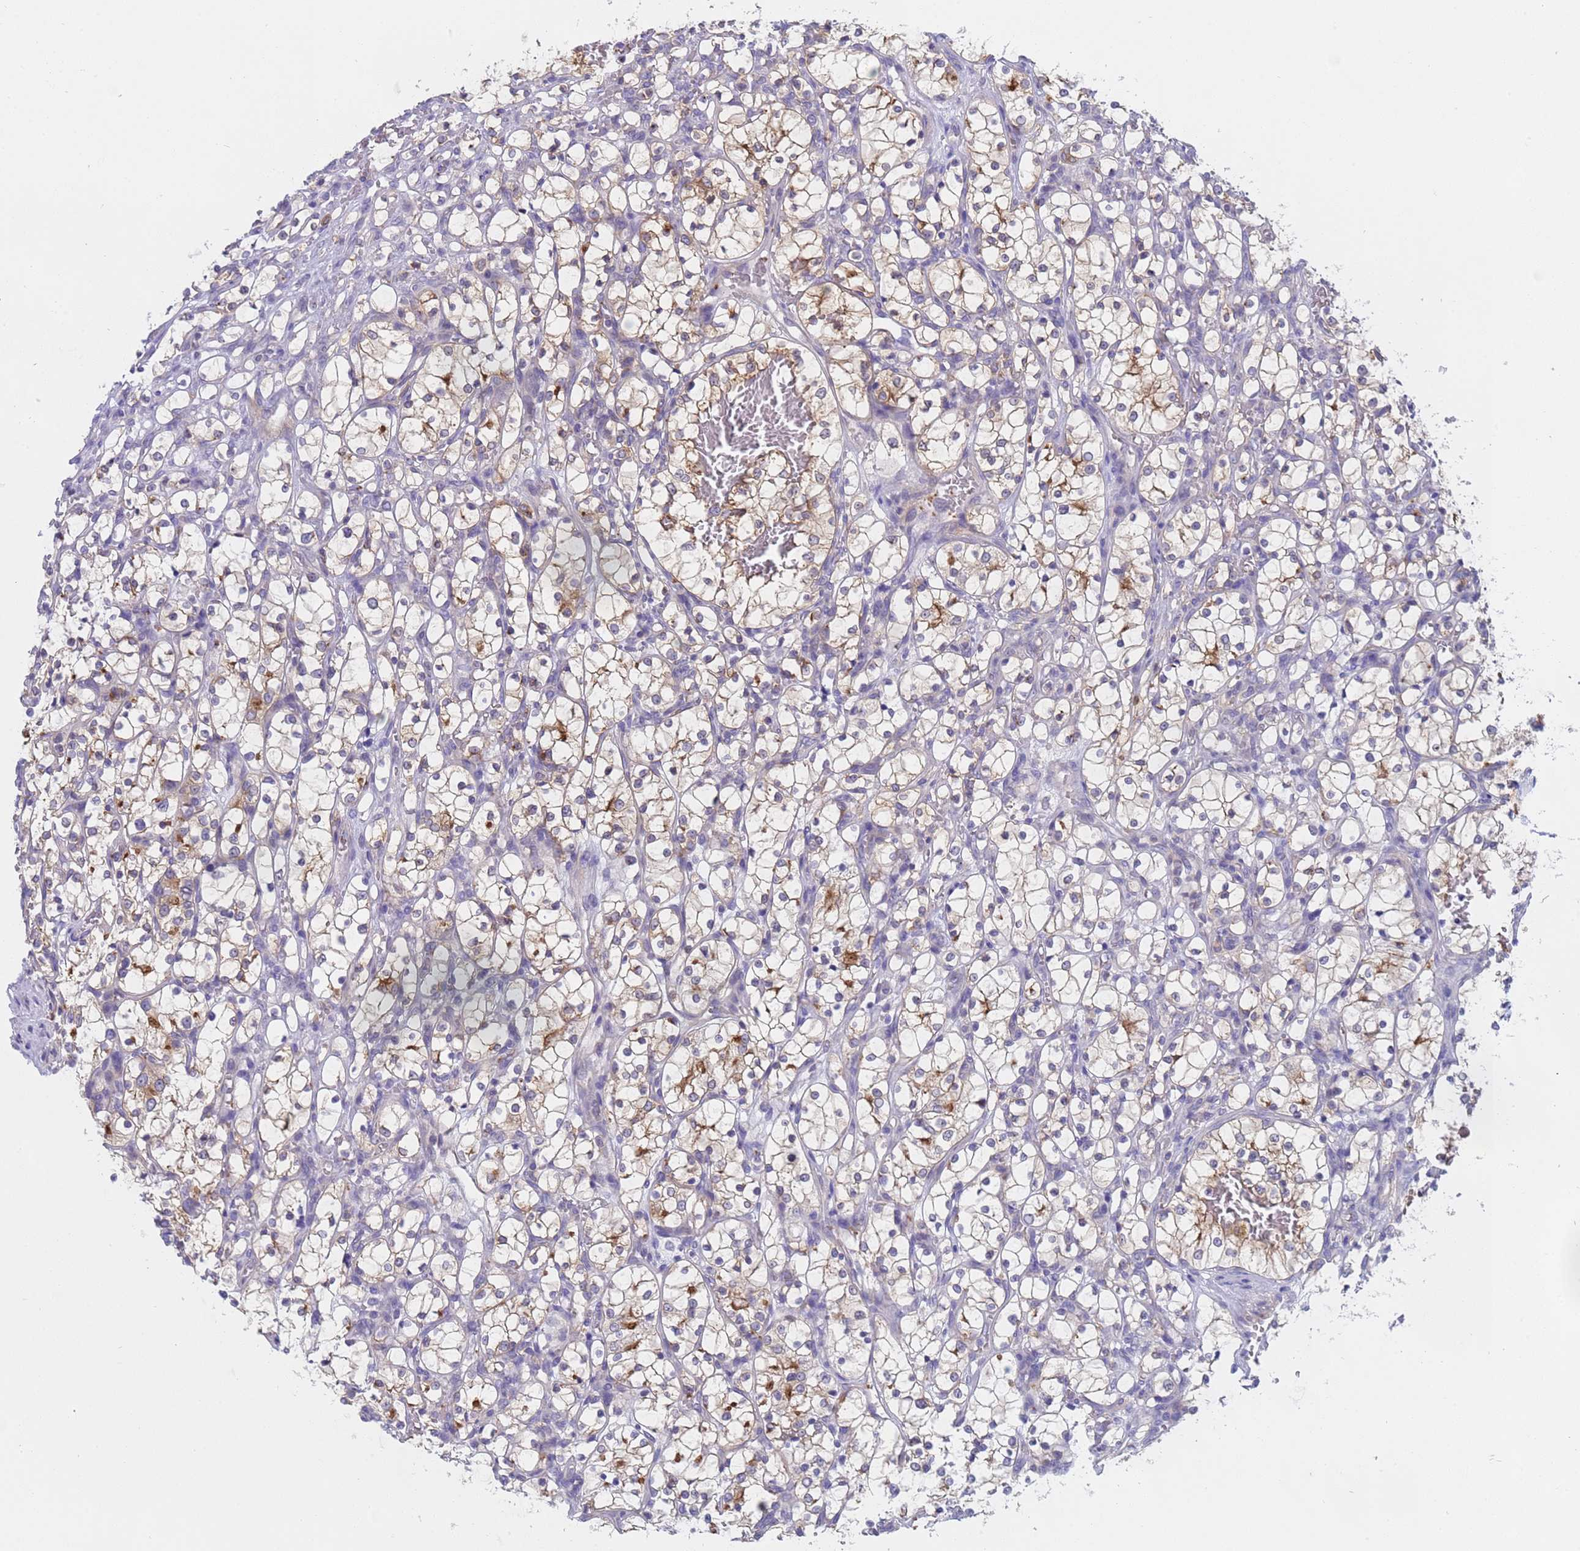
{"staining": {"intensity": "moderate", "quantity": "<25%", "location": "cytoplasmic/membranous"}, "tissue": "renal cancer", "cell_type": "Tumor cells", "image_type": "cancer", "snomed": [{"axis": "morphology", "description": "Adenocarcinoma, NOS"}, {"axis": "topography", "description": "Kidney"}], "caption": "This histopathology image reveals IHC staining of renal cancer, with low moderate cytoplasmic/membranous staining in approximately <25% of tumor cells.", "gene": "CAPN7", "patient": {"sex": "female", "age": 69}}